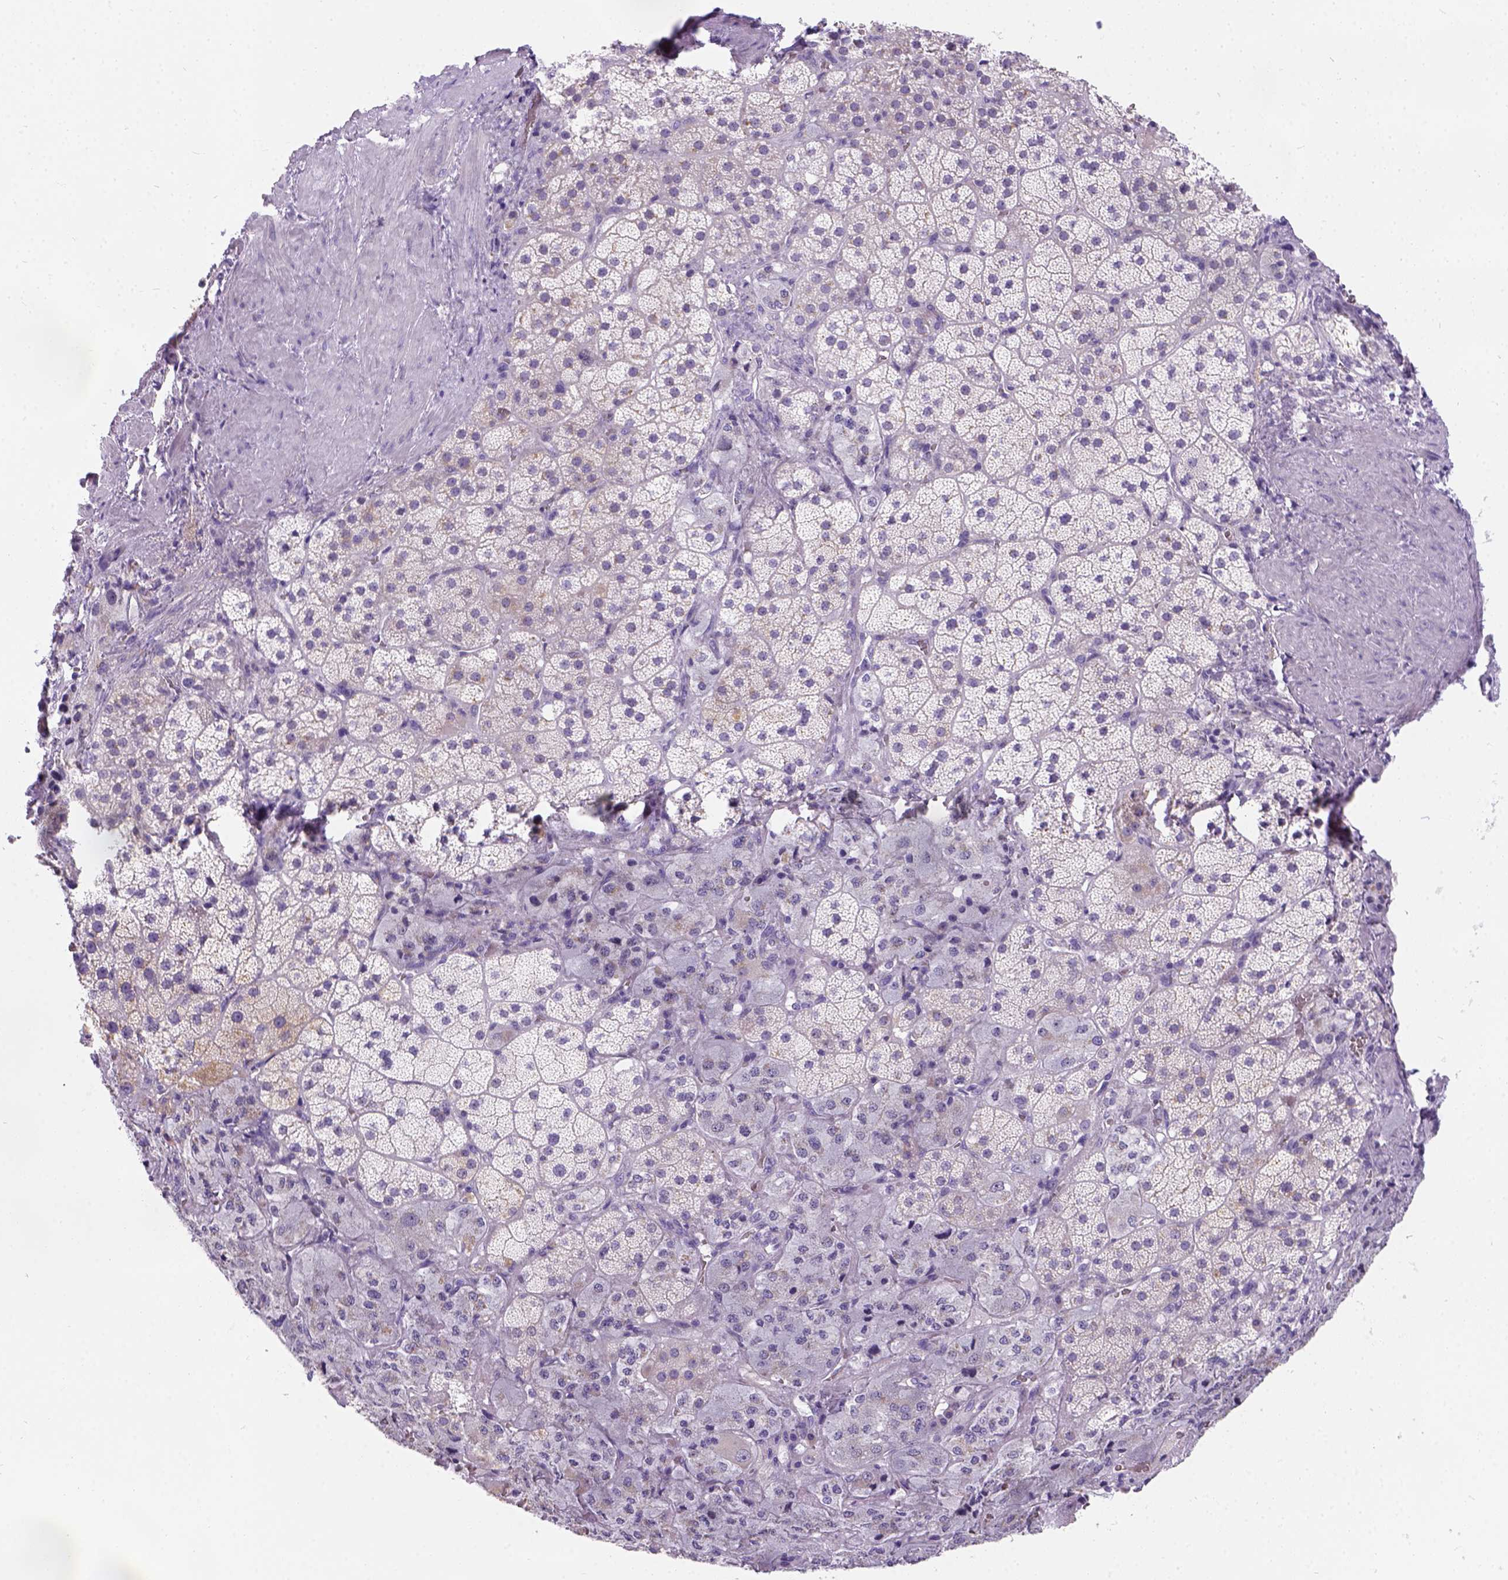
{"staining": {"intensity": "weak", "quantity": "<25%", "location": "cytoplasmic/membranous"}, "tissue": "adrenal gland", "cell_type": "Glandular cells", "image_type": "normal", "snomed": [{"axis": "morphology", "description": "Normal tissue, NOS"}, {"axis": "topography", "description": "Adrenal gland"}], "caption": "An image of human adrenal gland is negative for staining in glandular cells. The staining was performed using DAB to visualize the protein expression in brown, while the nuclei were stained in blue with hematoxylin (Magnification: 20x).", "gene": "PHF7", "patient": {"sex": "male", "age": 57}}